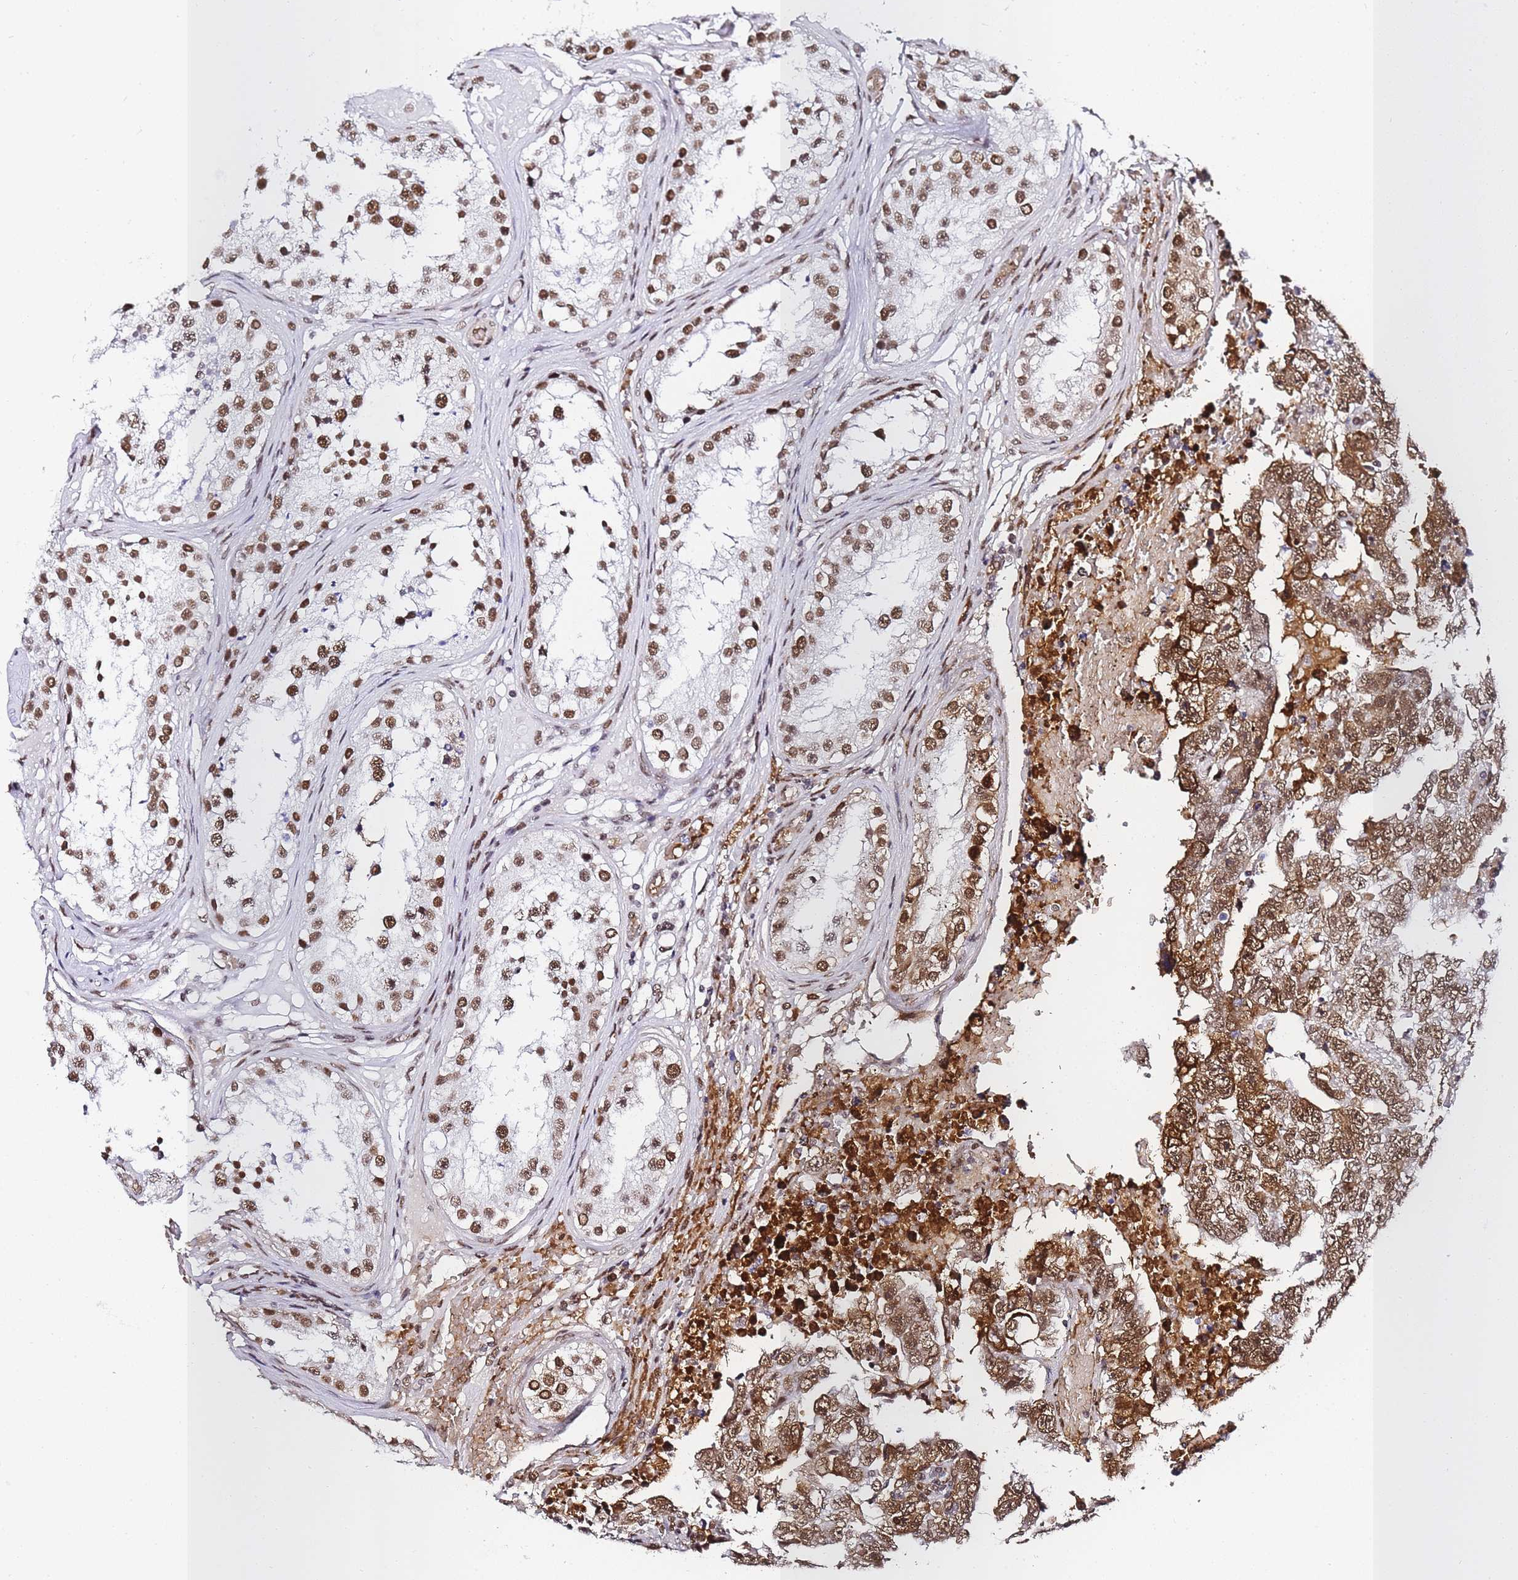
{"staining": {"intensity": "moderate", "quantity": ">75%", "location": "cytoplasmic/membranous,nuclear"}, "tissue": "testis cancer", "cell_type": "Tumor cells", "image_type": "cancer", "snomed": [{"axis": "morphology", "description": "Carcinoma, Embryonal, NOS"}, {"axis": "topography", "description": "Testis"}], "caption": "Testis cancer stained with DAB IHC displays medium levels of moderate cytoplasmic/membranous and nuclear staining in approximately >75% of tumor cells.", "gene": "POLR1A", "patient": {"sex": "male", "age": 25}}